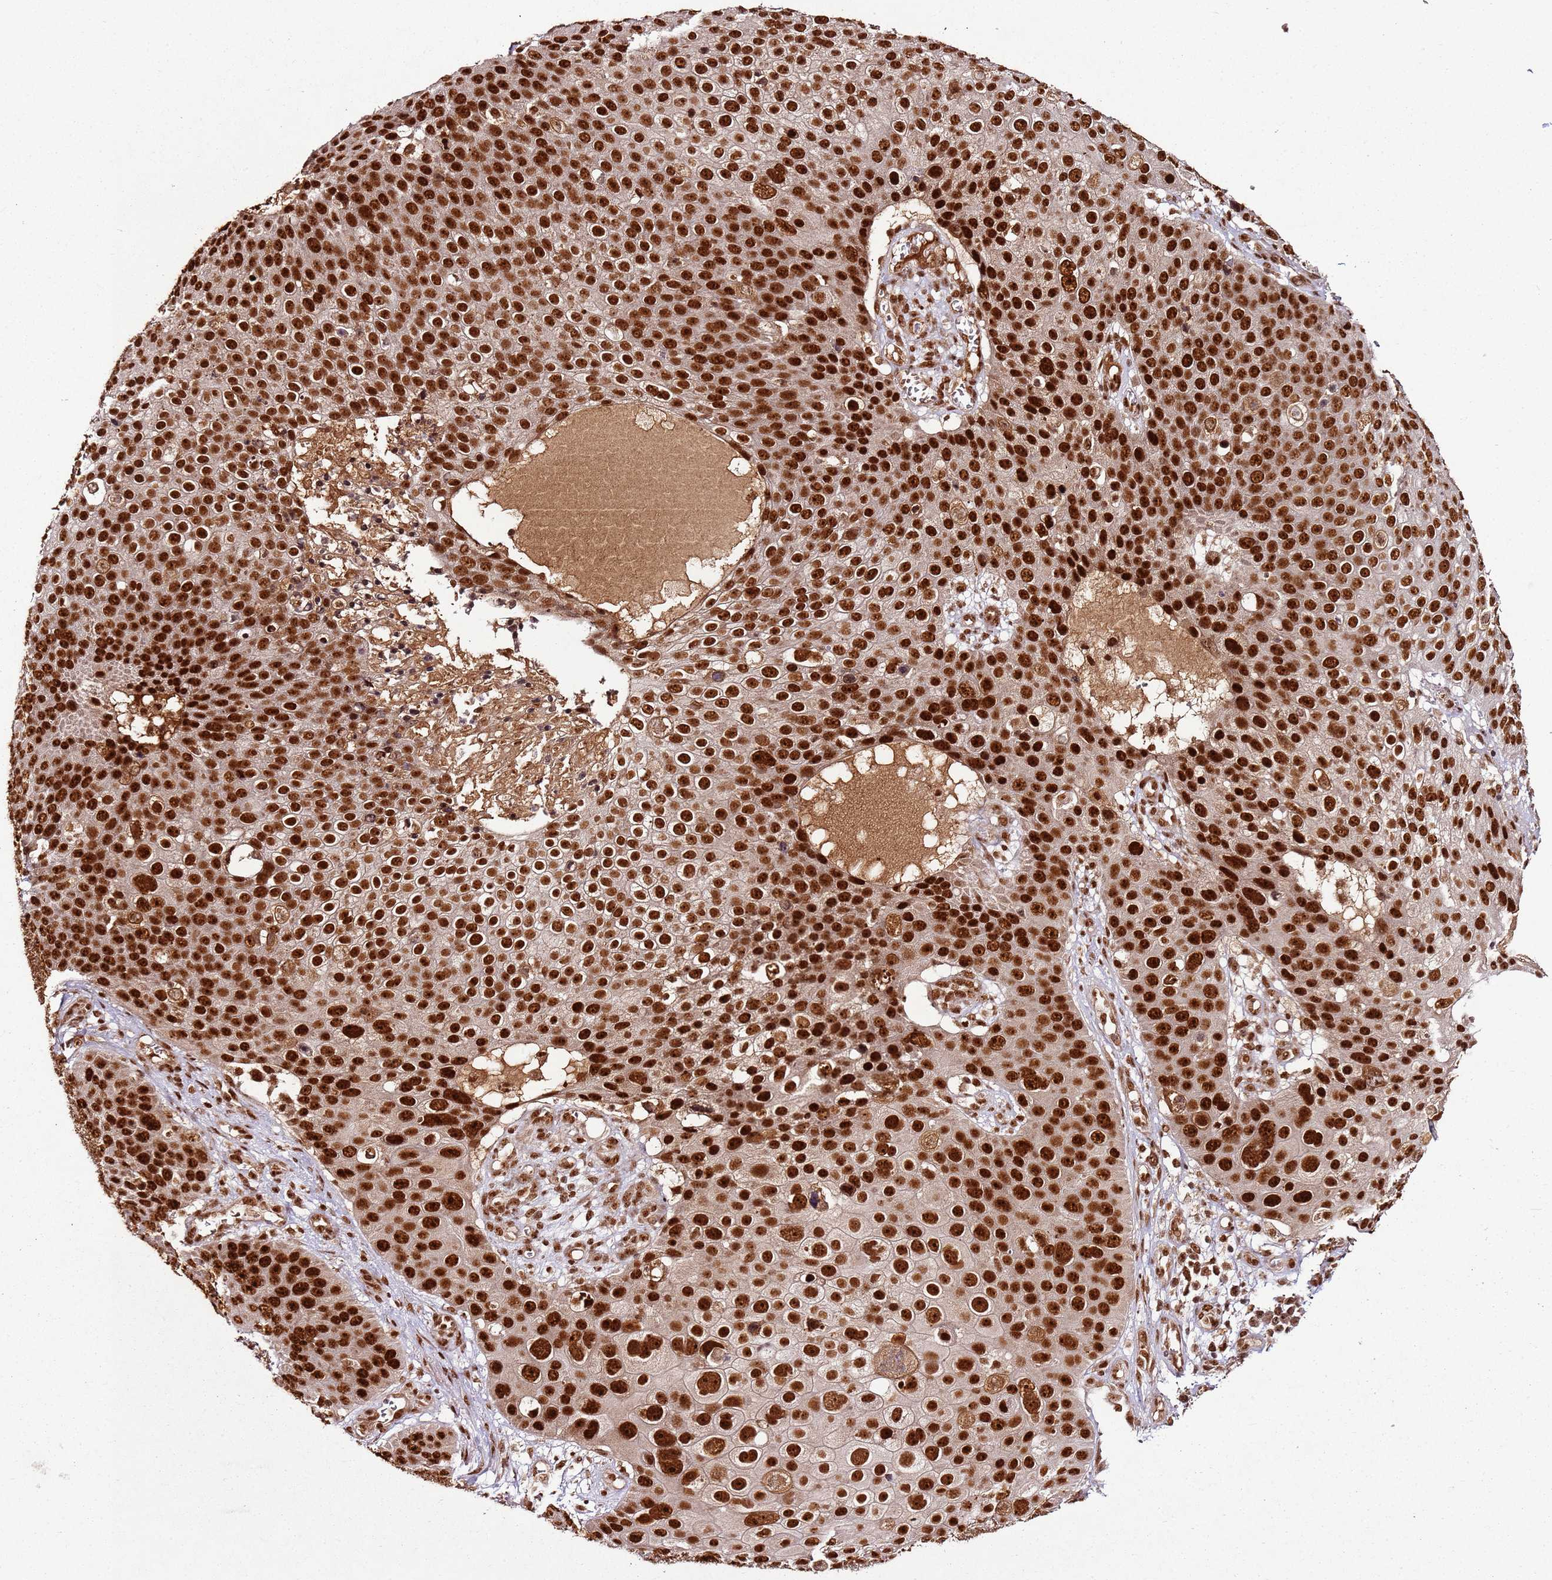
{"staining": {"intensity": "strong", "quantity": ">75%", "location": "nuclear"}, "tissue": "skin cancer", "cell_type": "Tumor cells", "image_type": "cancer", "snomed": [{"axis": "morphology", "description": "Squamous cell carcinoma, NOS"}, {"axis": "topography", "description": "Skin"}], "caption": "This image reveals IHC staining of human squamous cell carcinoma (skin), with high strong nuclear positivity in about >75% of tumor cells.", "gene": "XRN2", "patient": {"sex": "male", "age": 71}}